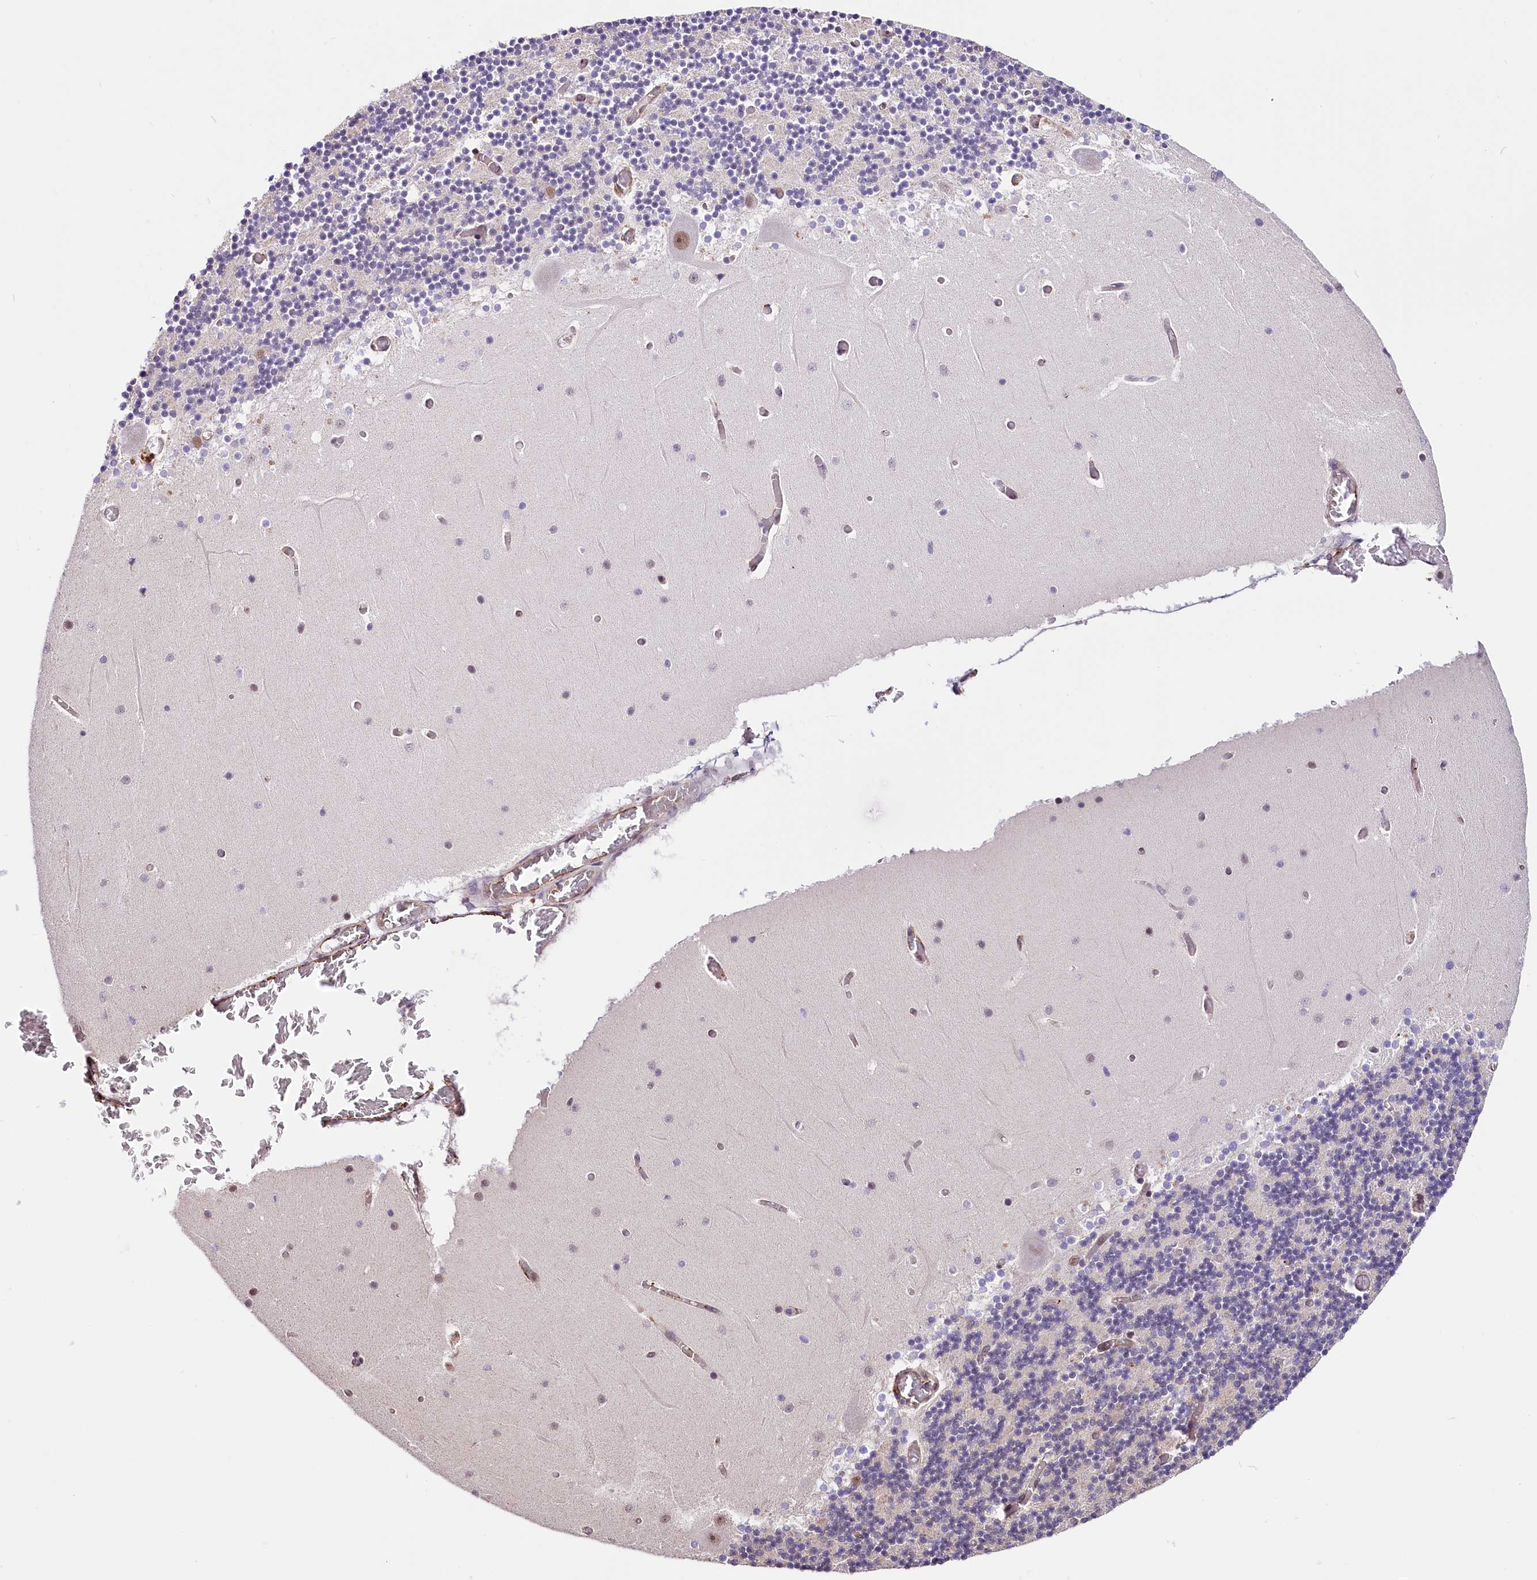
{"staining": {"intensity": "negative", "quantity": "none", "location": "none"}, "tissue": "cerebellum", "cell_type": "Cells in granular layer", "image_type": "normal", "snomed": [{"axis": "morphology", "description": "Normal tissue, NOS"}, {"axis": "topography", "description": "Cerebellum"}], "caption": "Cells in granular layer show no significant protein staining in unremarkable cerebellum. Nuclei are stained in blue.", "gene": "MRPL54", "patient": {"sex": "female", "age": 28}}